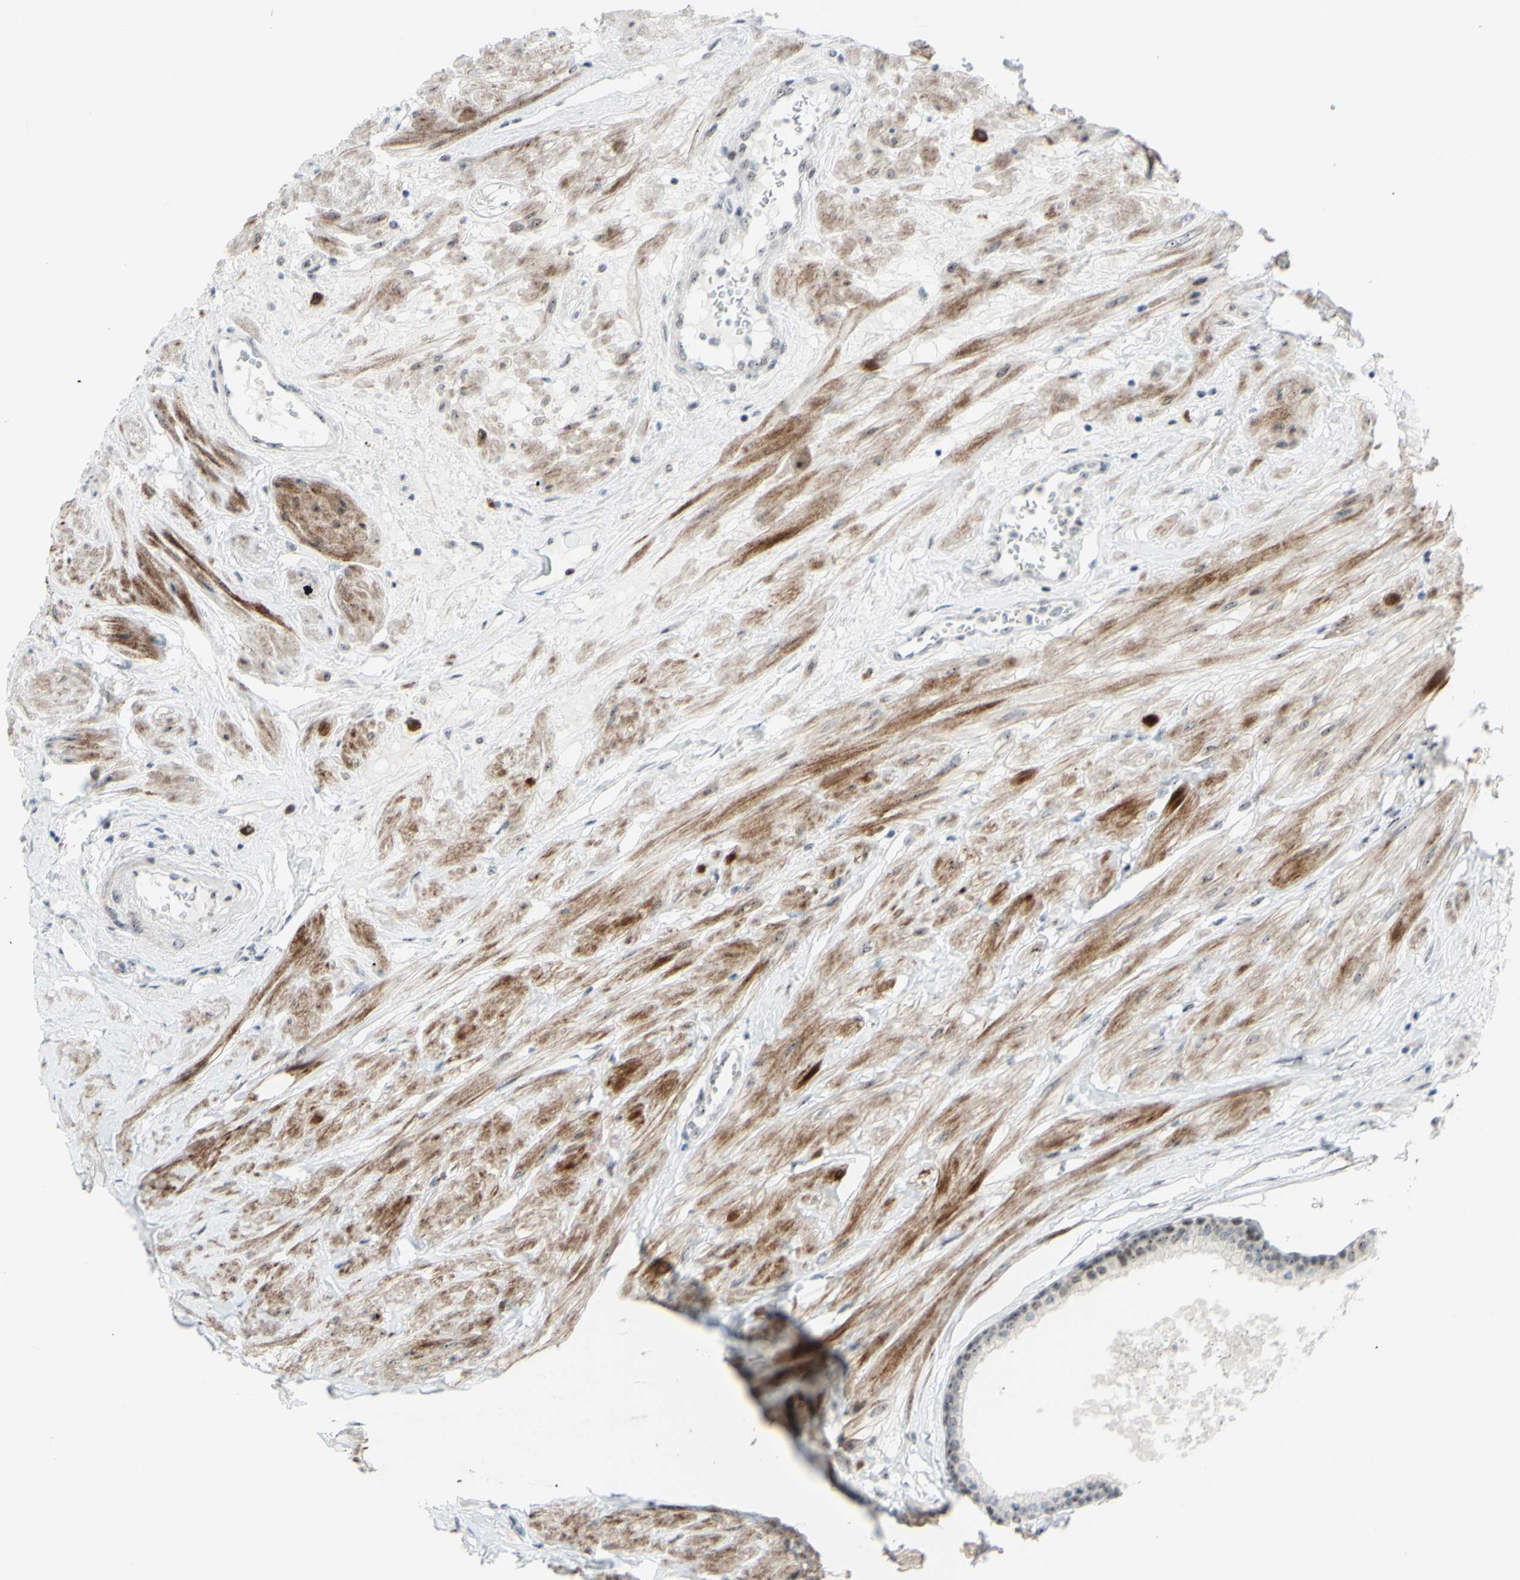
{"staining": {"intensity": "moderate", "quantity": "25%-75%", "location": "nuclear"}, "tissue": "prostate", "cell_type": "Glandular cells", "image_type": "normal", "snomed": [{"axis": "morphology", "description": "Normal tissue, NOS"}, {"axis": "topography", "description": "Prostate"}, {"axis": "topography", "description": "Seminal veicle"}], "caption": "The photomicrograph displays immunohistochemical staining of unremarkable prostate. There is moderate nuclear expression is identified in approximately 25%-75% of glandular cells.", "gene": "POLR1A", "patient": {"sex": "male", "age": 60}}